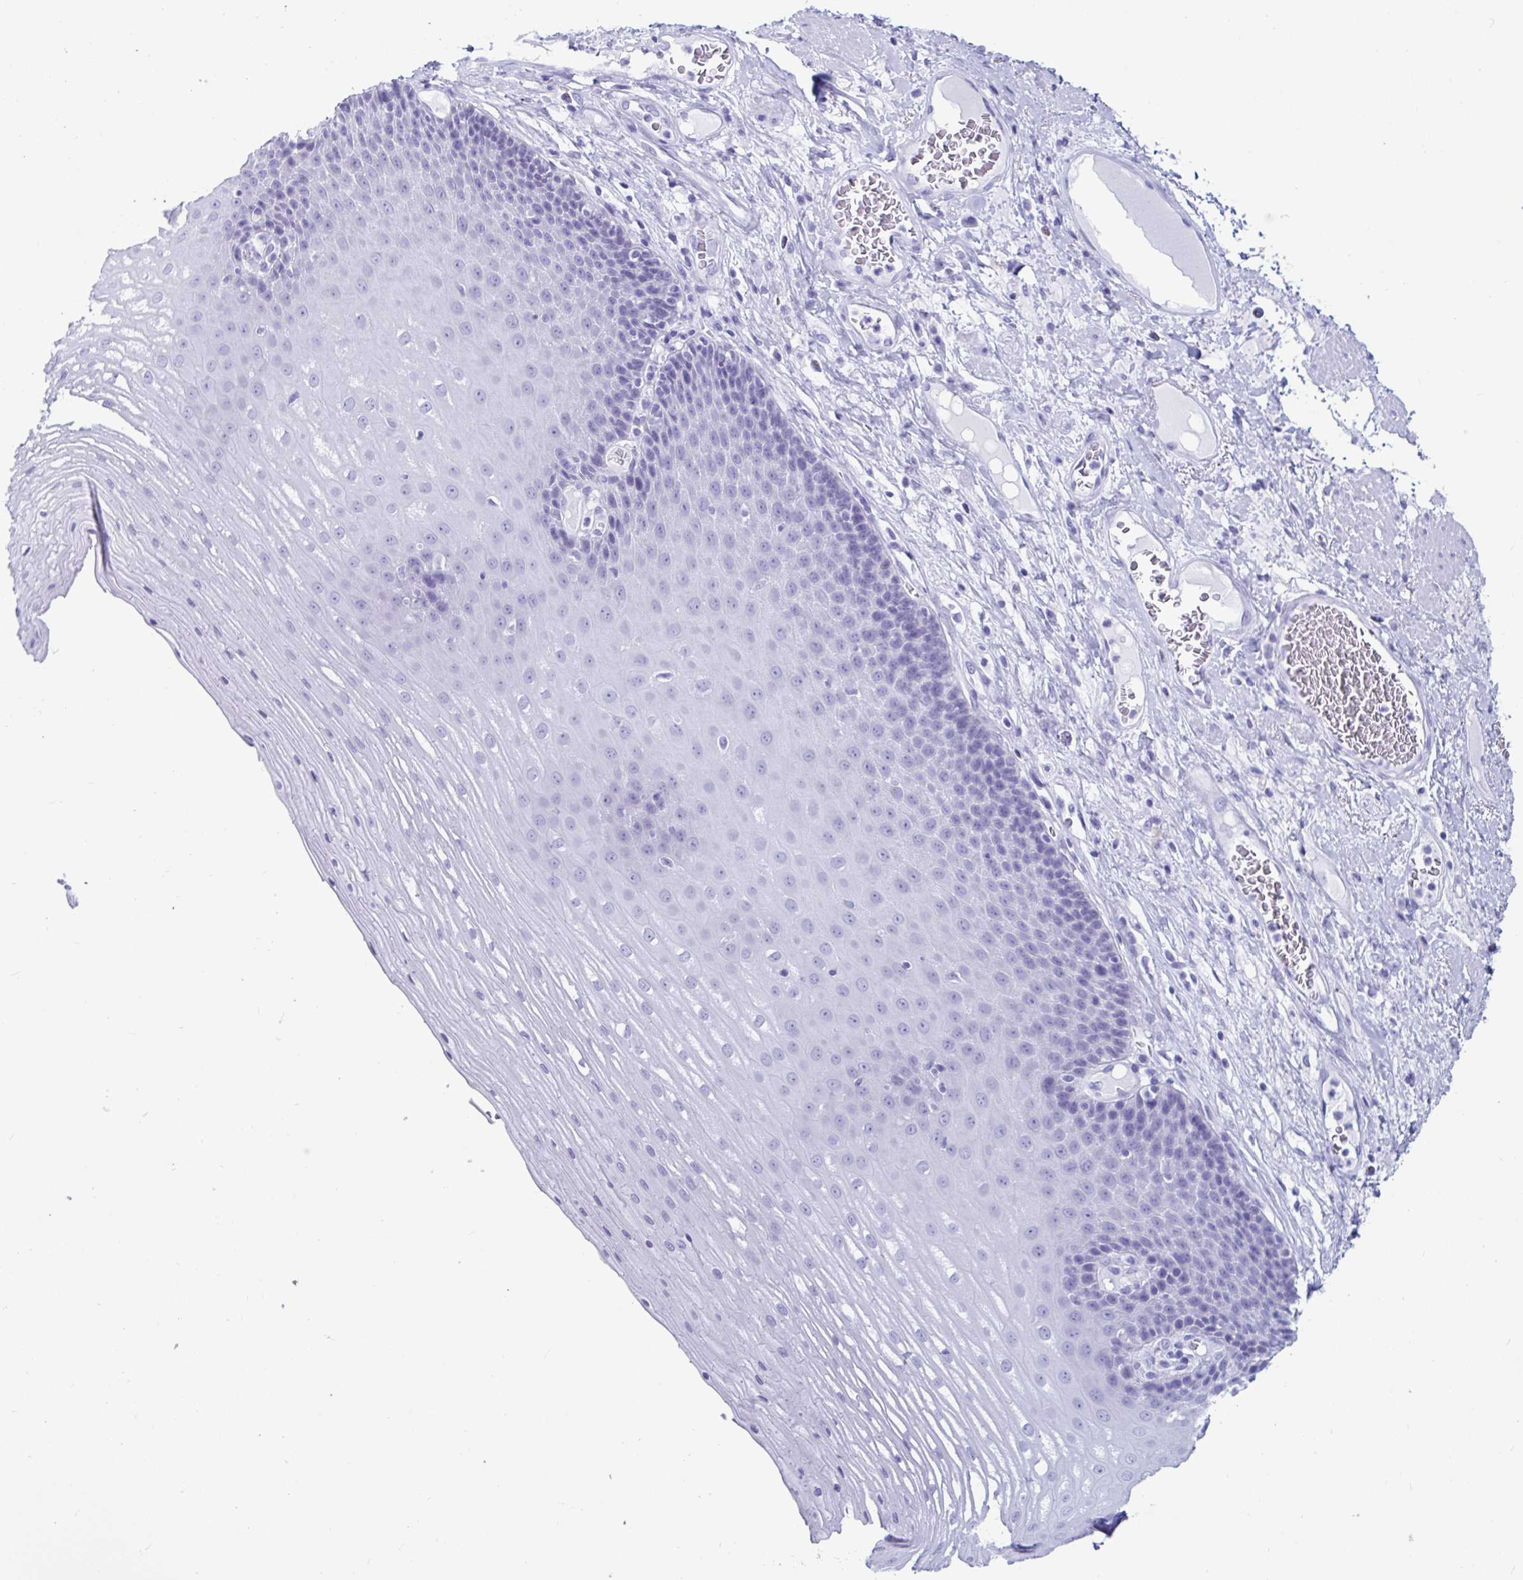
{"staining": {"intensity": "negative", "quantity": "none", "location": "none"}, "tissue": "esophagus", "cell_type": "Squamous epithelial cells", "image_type": "normal", "snomed": [{"axis": "morphology", "description": "Normal tissue, NOS"}, {"axis": "topography", "description": "Esophagus"}], "caption": "Esophagus stained for a protein using IHC shows no positivity squamous epithelial cells.", "gene": "GKN2", "patient": {"sex": "male", "age": 62}}